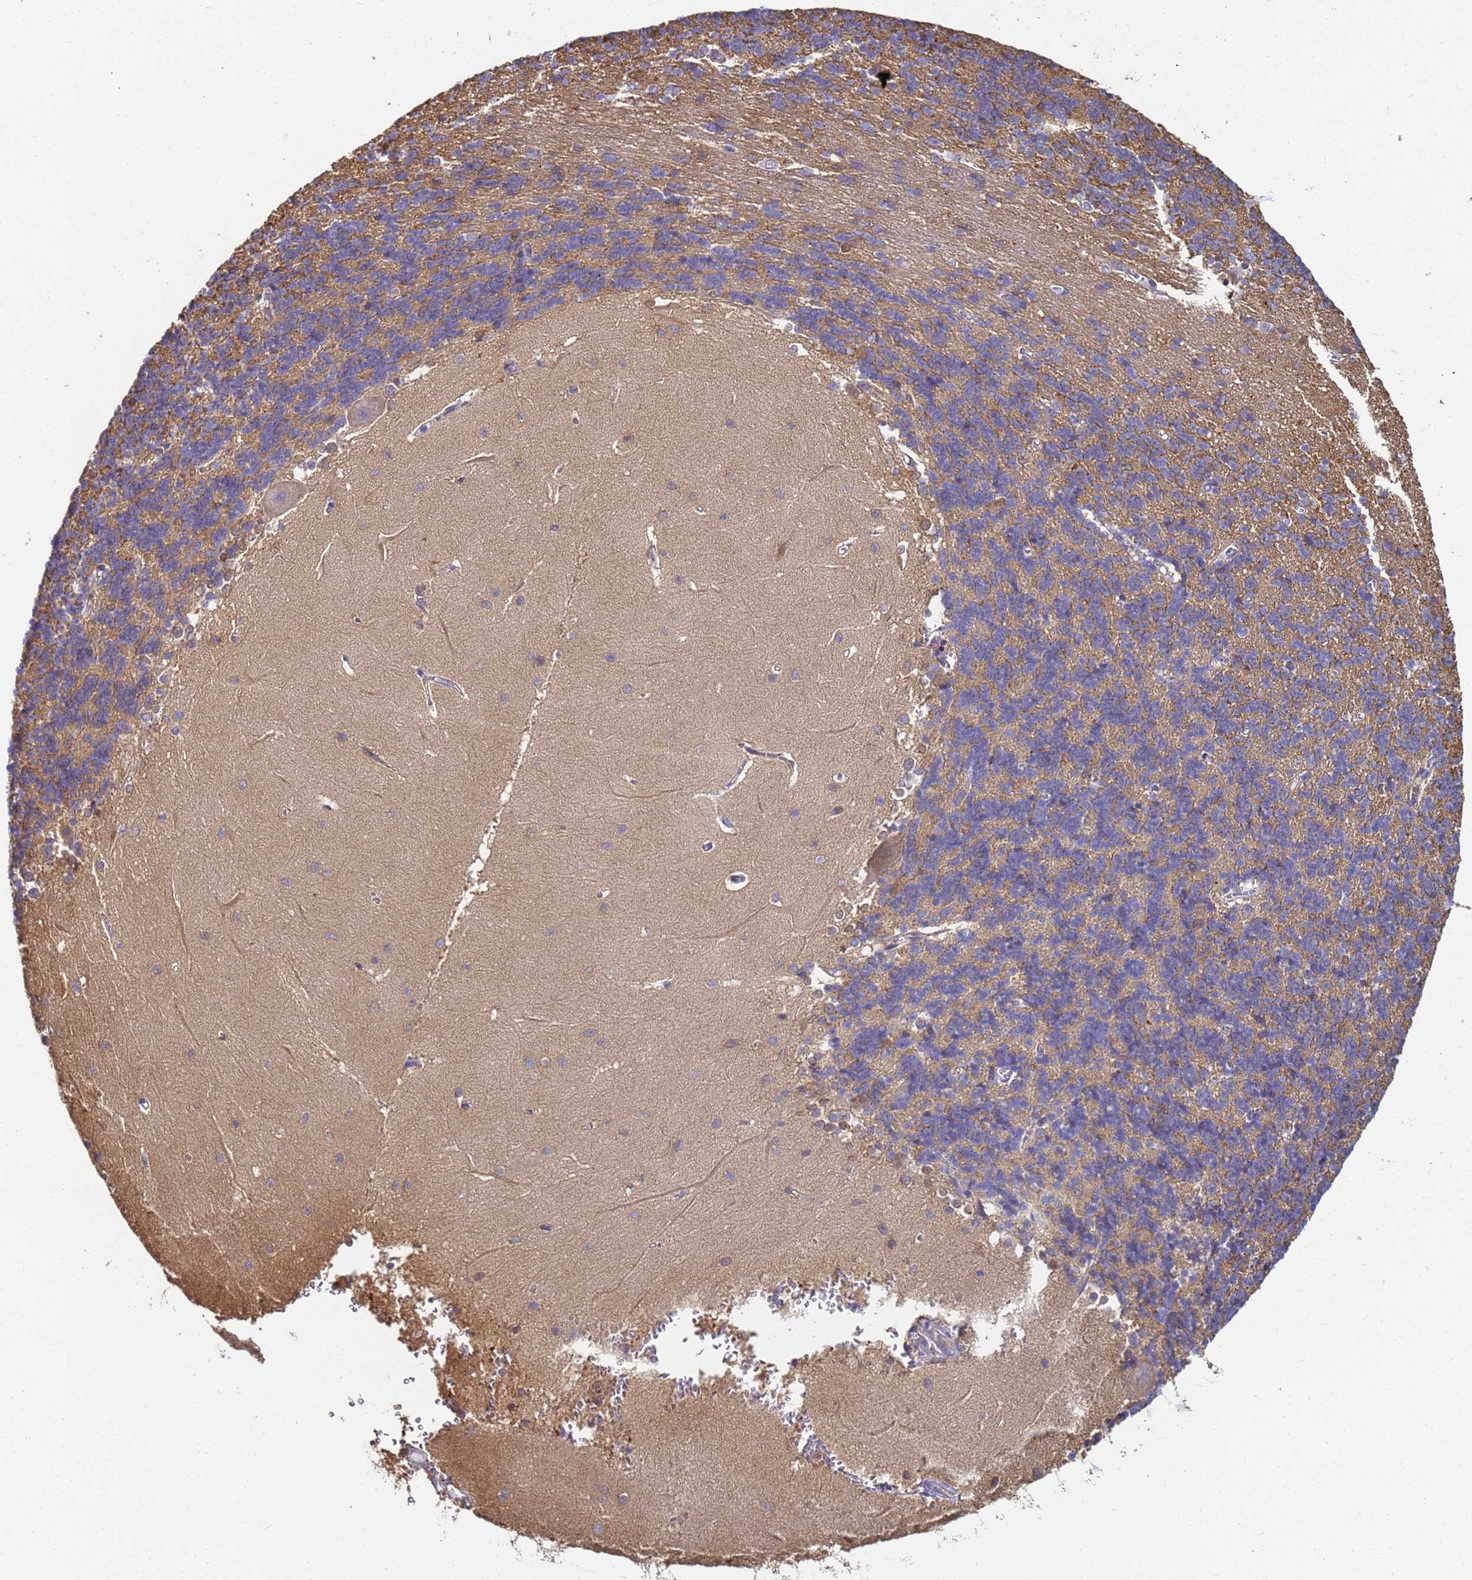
{"staining": {"intensity": "moderate", "quantity": ">75%", "location": "cytoplasmic/membranous"}, "tissue": "cerebellum", "cell_type": "Cells in granular layer", "image_type": "normal", "snomed": [{"axis": "morphology", "description": "Normal tissue, NOS"}, {"axis": "topography", "description": "Cerebellum"}], "caption": "Protein expression analysis of unremarkable cerebellum demonstrates moderate cytoplasmic/membranous staining in about >75% of cells in granular layer. Using DAB (brown) and hematoxylin (blue) stains, captured at high magnification using brightfield microscopy.", "gene": "NME1", "patient": {"sex": "male", "age": 37}}